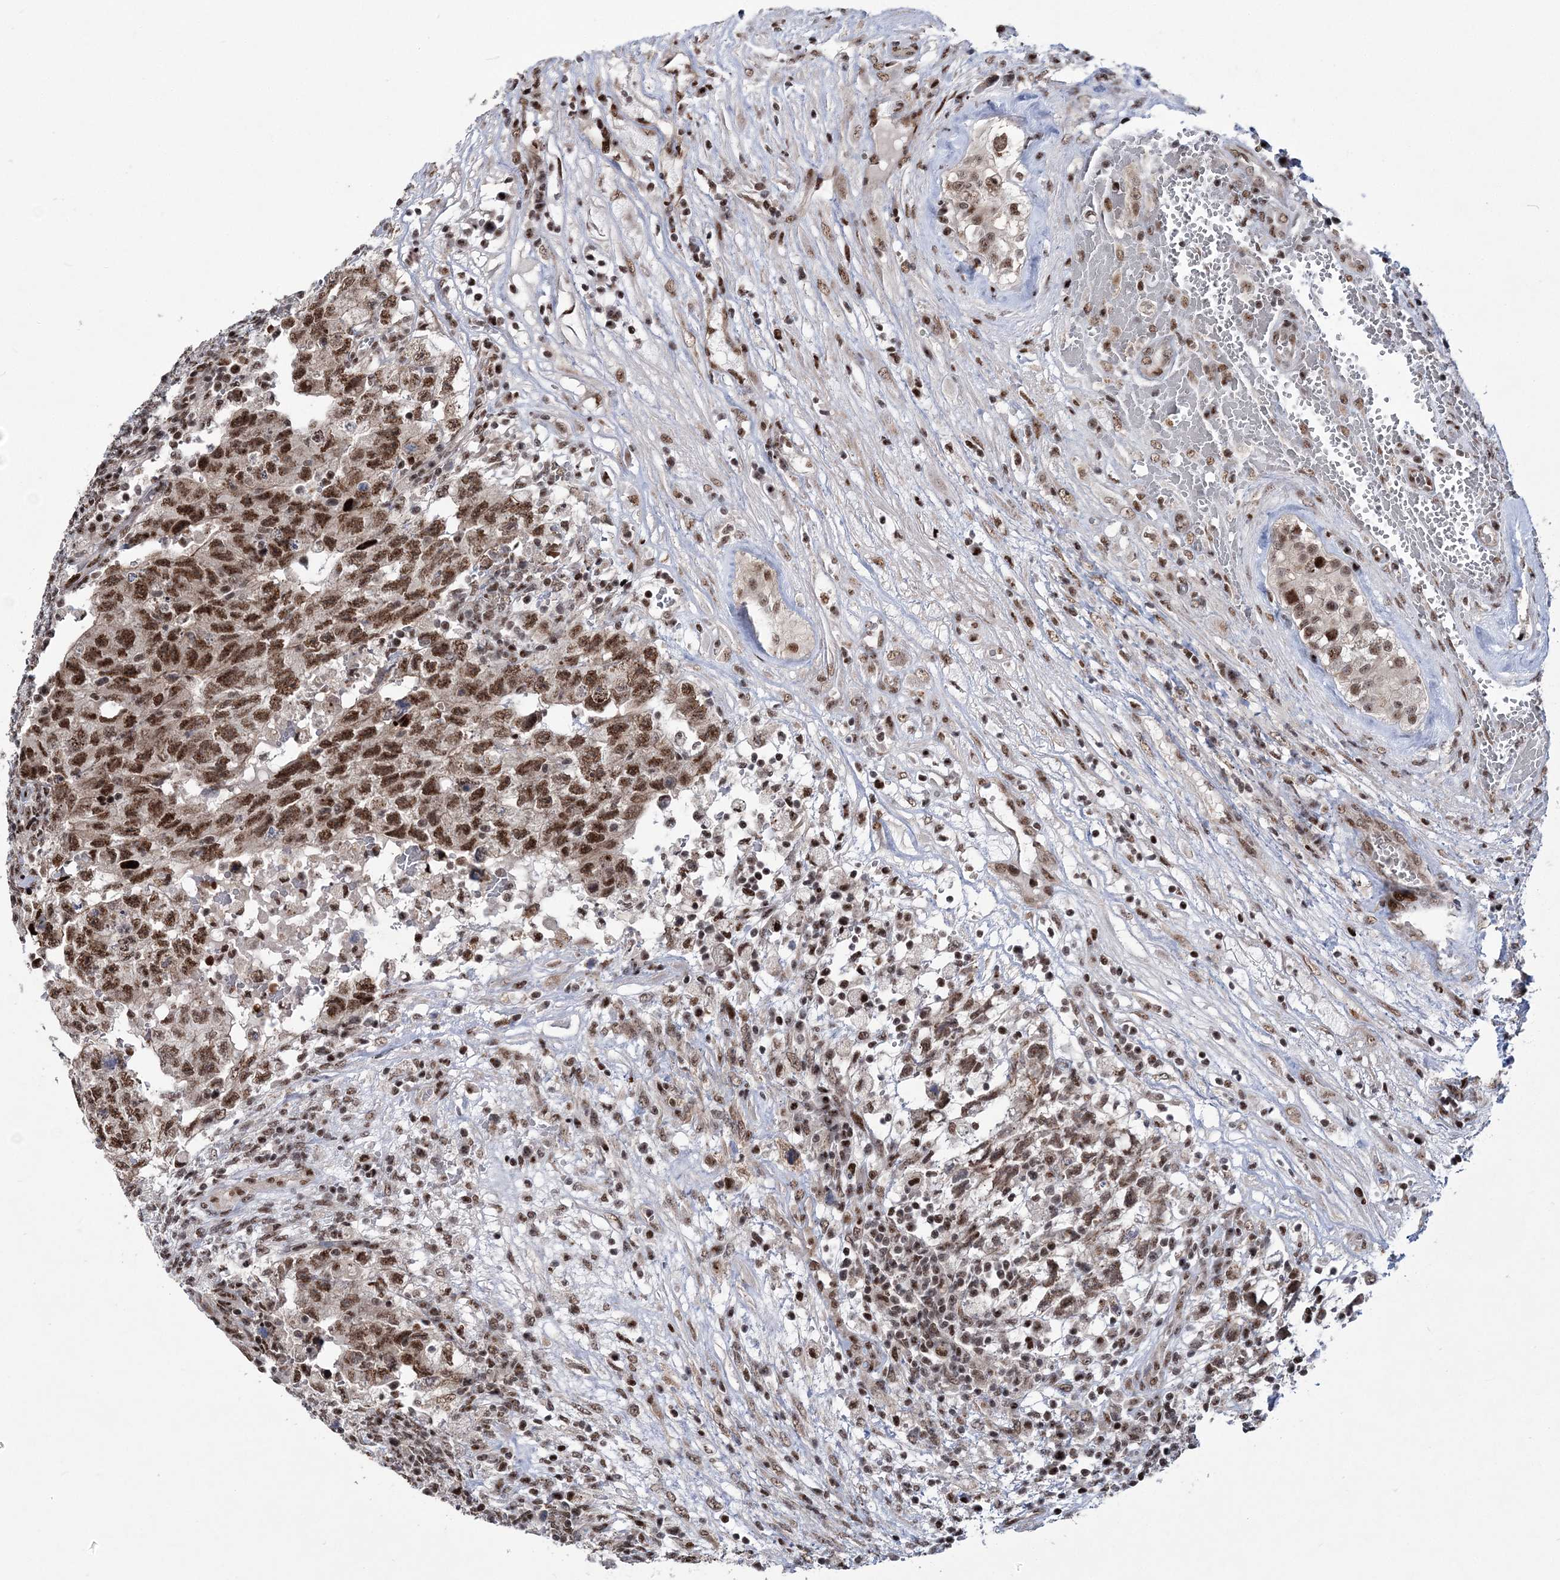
{"staining": {"intensity": "strong", "quantity": "25%-75%", "location": "nuclear"}, "tissue": "testis cancer", "cell_type": "Tumor cells", "image_type": "cancer", "snomed": [{"axis": "morphology", "description": "Carcinoma, Embryonal, NOS"}, {"axis": "topography", "description": "Testis"}], "caption": "Embryonal carcinoma (testis) was stained to show a protein in brown. There is high levels of strong nuclear expression in about 25%-75% of tumor cells.", "gene": "TATDN2", "patient": {"sex": "male", "age": 36}}